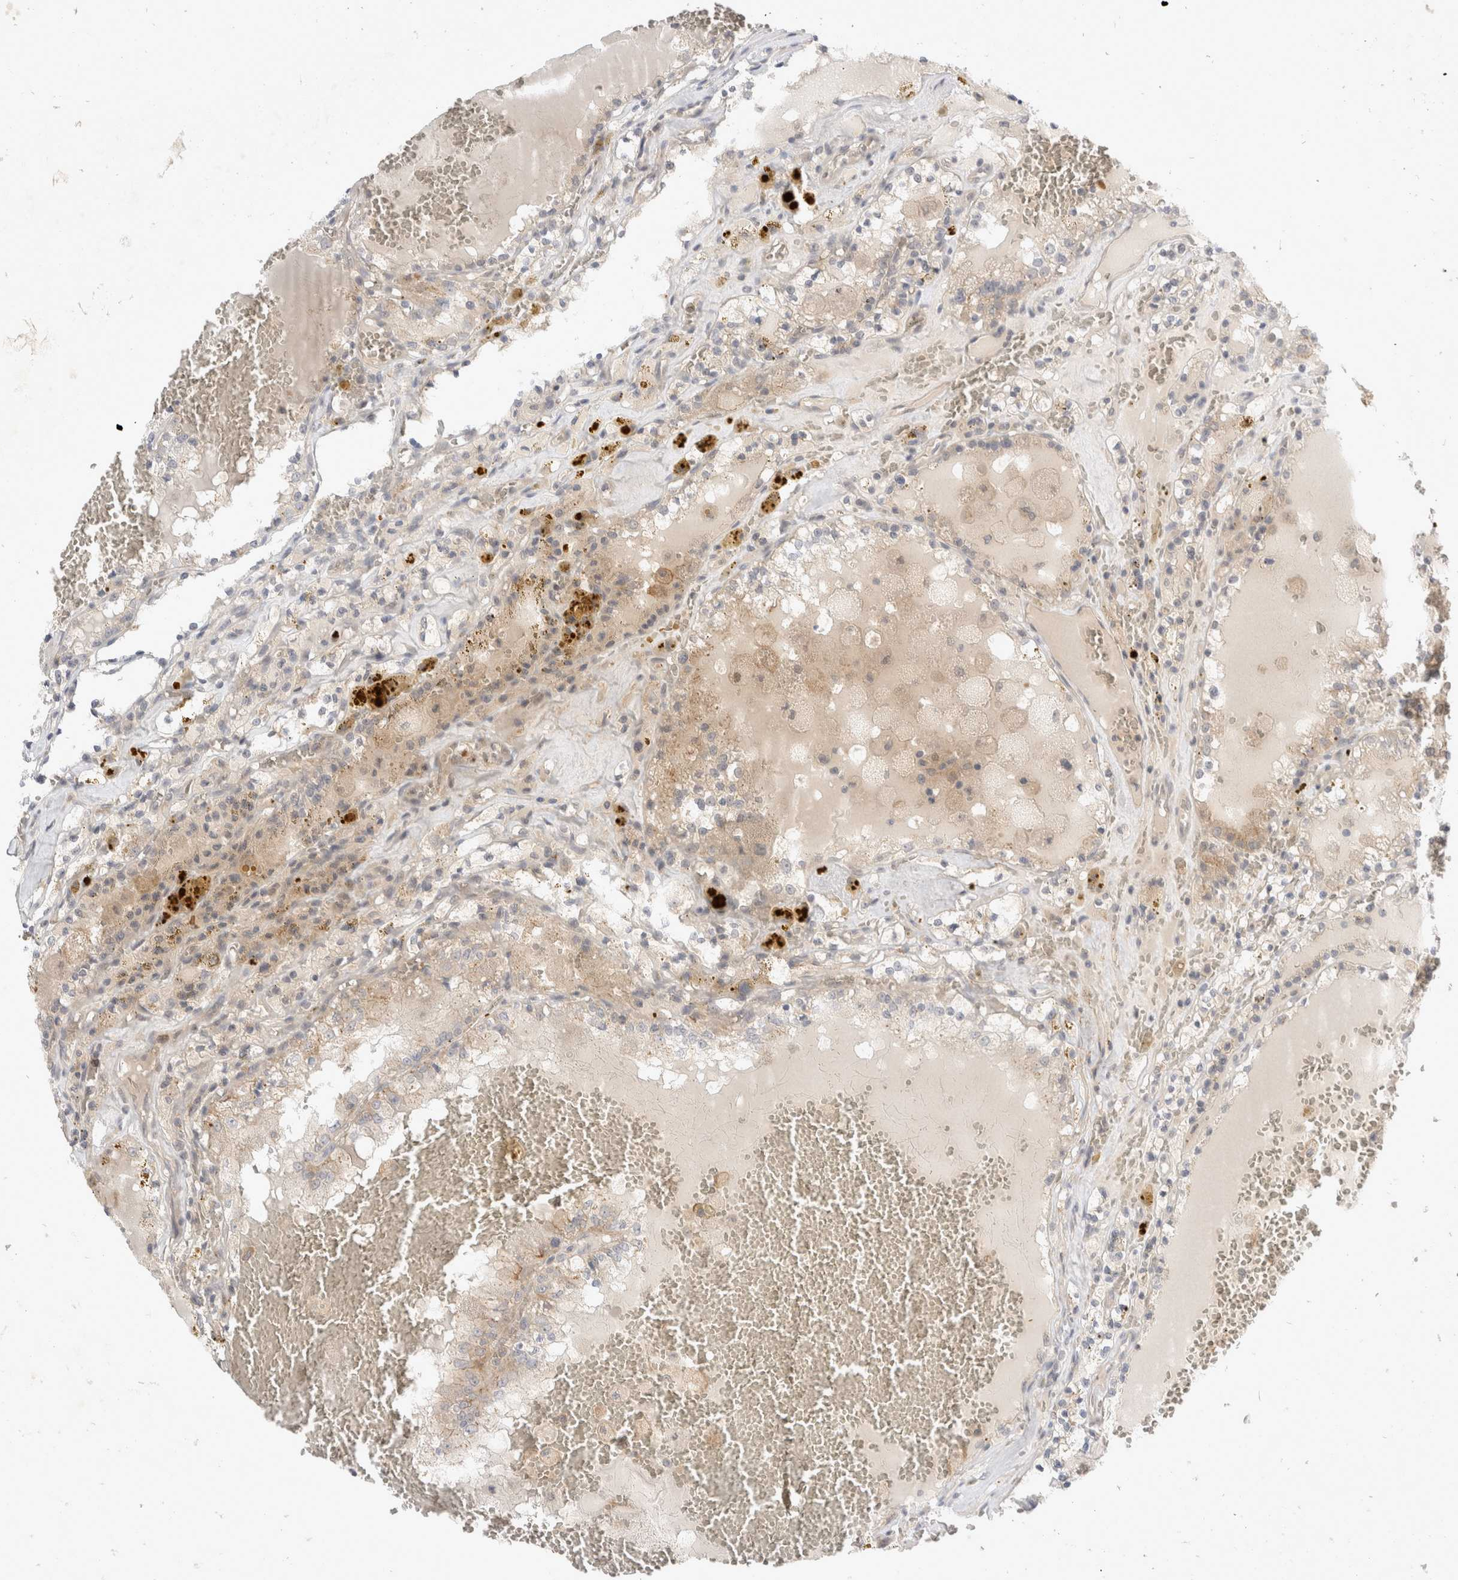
{"staining": {"intensity": "weak", "quantity": "<25%", "location": "cytoplasmic/membranous"}, "tissue": "renal cancer", "cell_type": "Tumor cells", "image_type": "cancer", "snomed": [{"axis": "morphology", "description": "Adenocarcinoma, NOS"}, {"axis": "topography", "description": "Kidney"}], "caption": "This is an immunohistochemistry (IHC) histopathology image of human renal cancer. There is no staining in tumor cells.", "gene": "TOM1L2", "patient": {"sex": "female", "age": 56}}